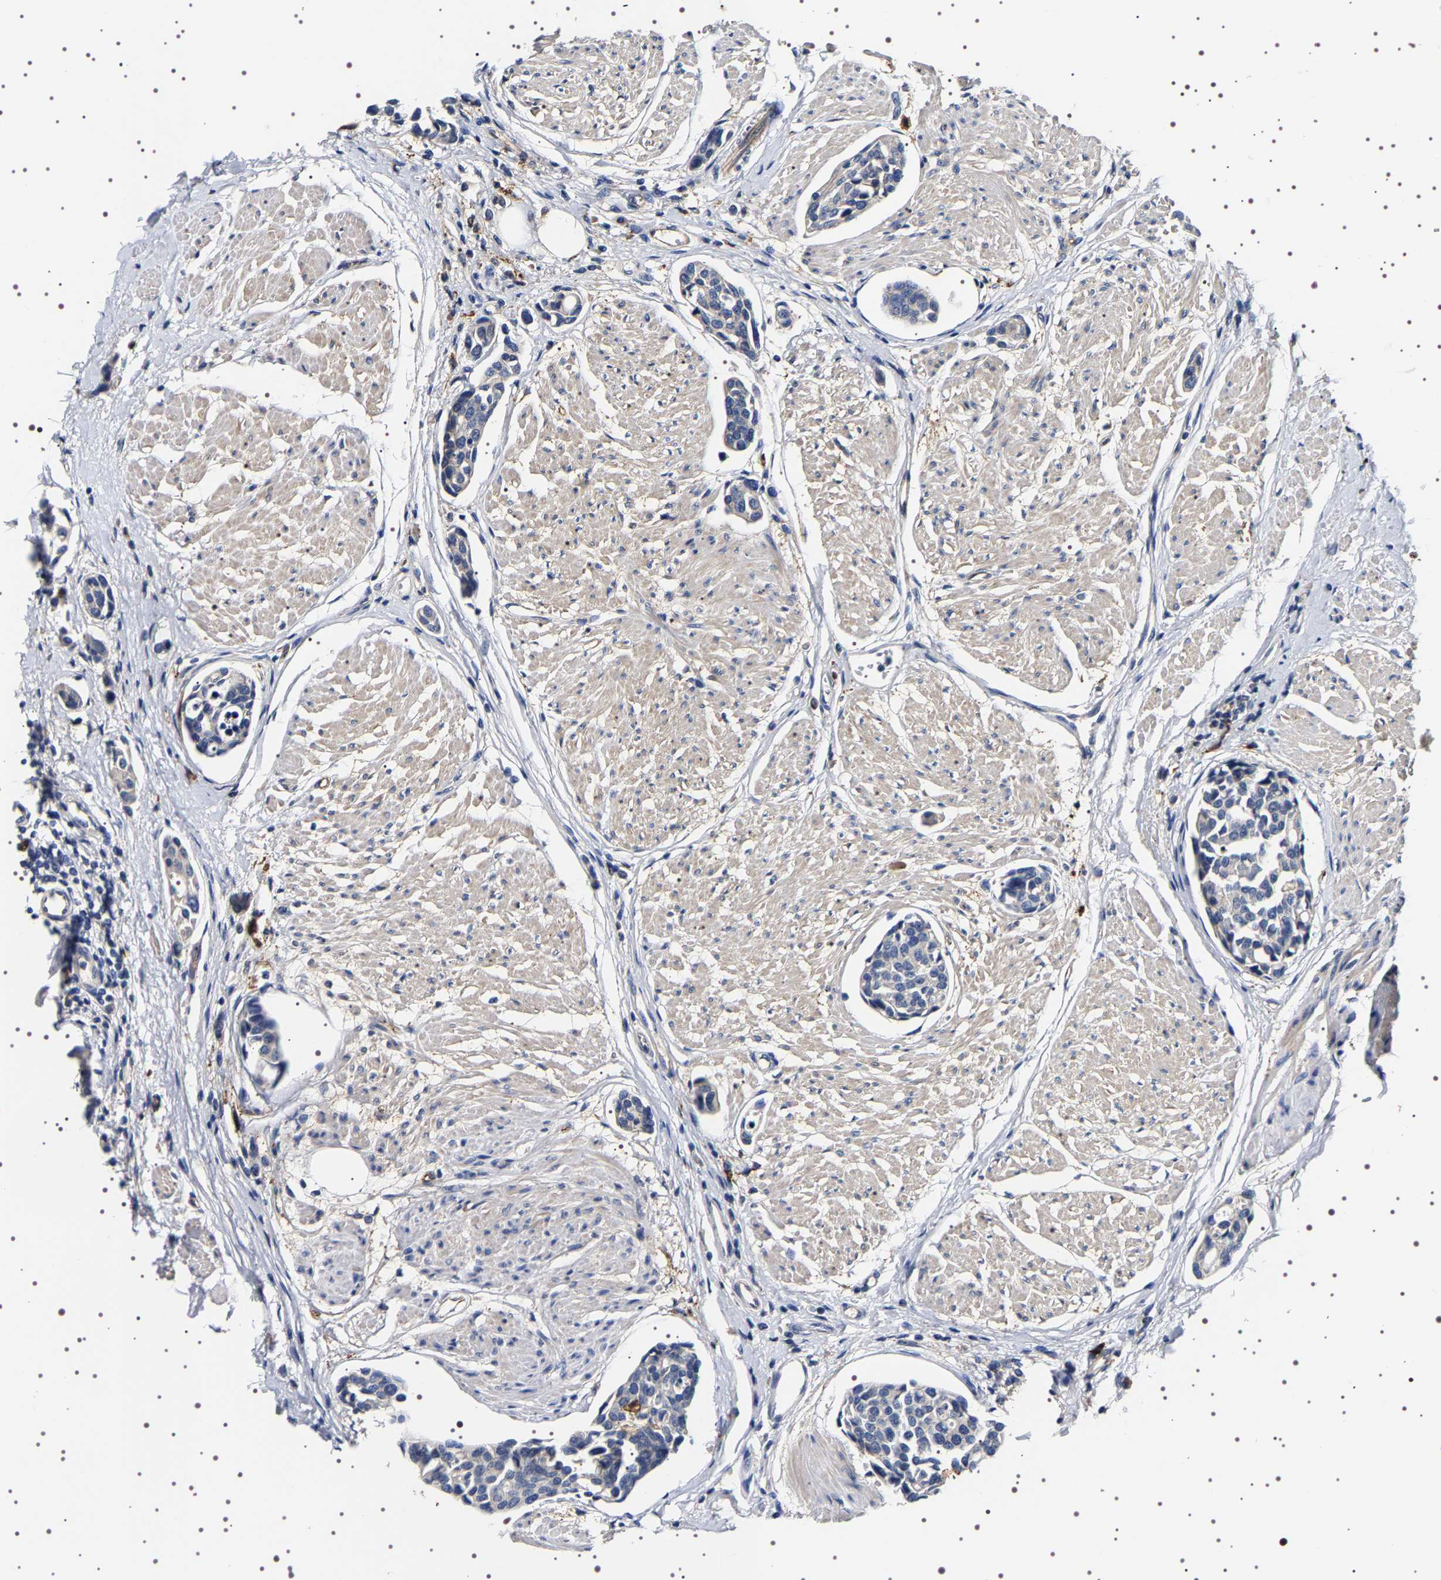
{"staining": {"intensity": "negative", "quantity": "none", "location": "none"}, "tissue": "urothelial cancer", "cell_type": "Tumor cells", "image_type": "cancer", "snomed": [{"axis": "morphology", "description": "Urothelial carcinoma, High grade"}, {"axis": "topography", "description": "Urinary bladder"}], "caption": "Immunohistochemistry (IHC) photomicrograph of urothelial cancer stained for a protein (brown), which demonstrates no expression in tumor cells.", "gene": "ALPL", "patient": {"sex": "male", "age": 78}}